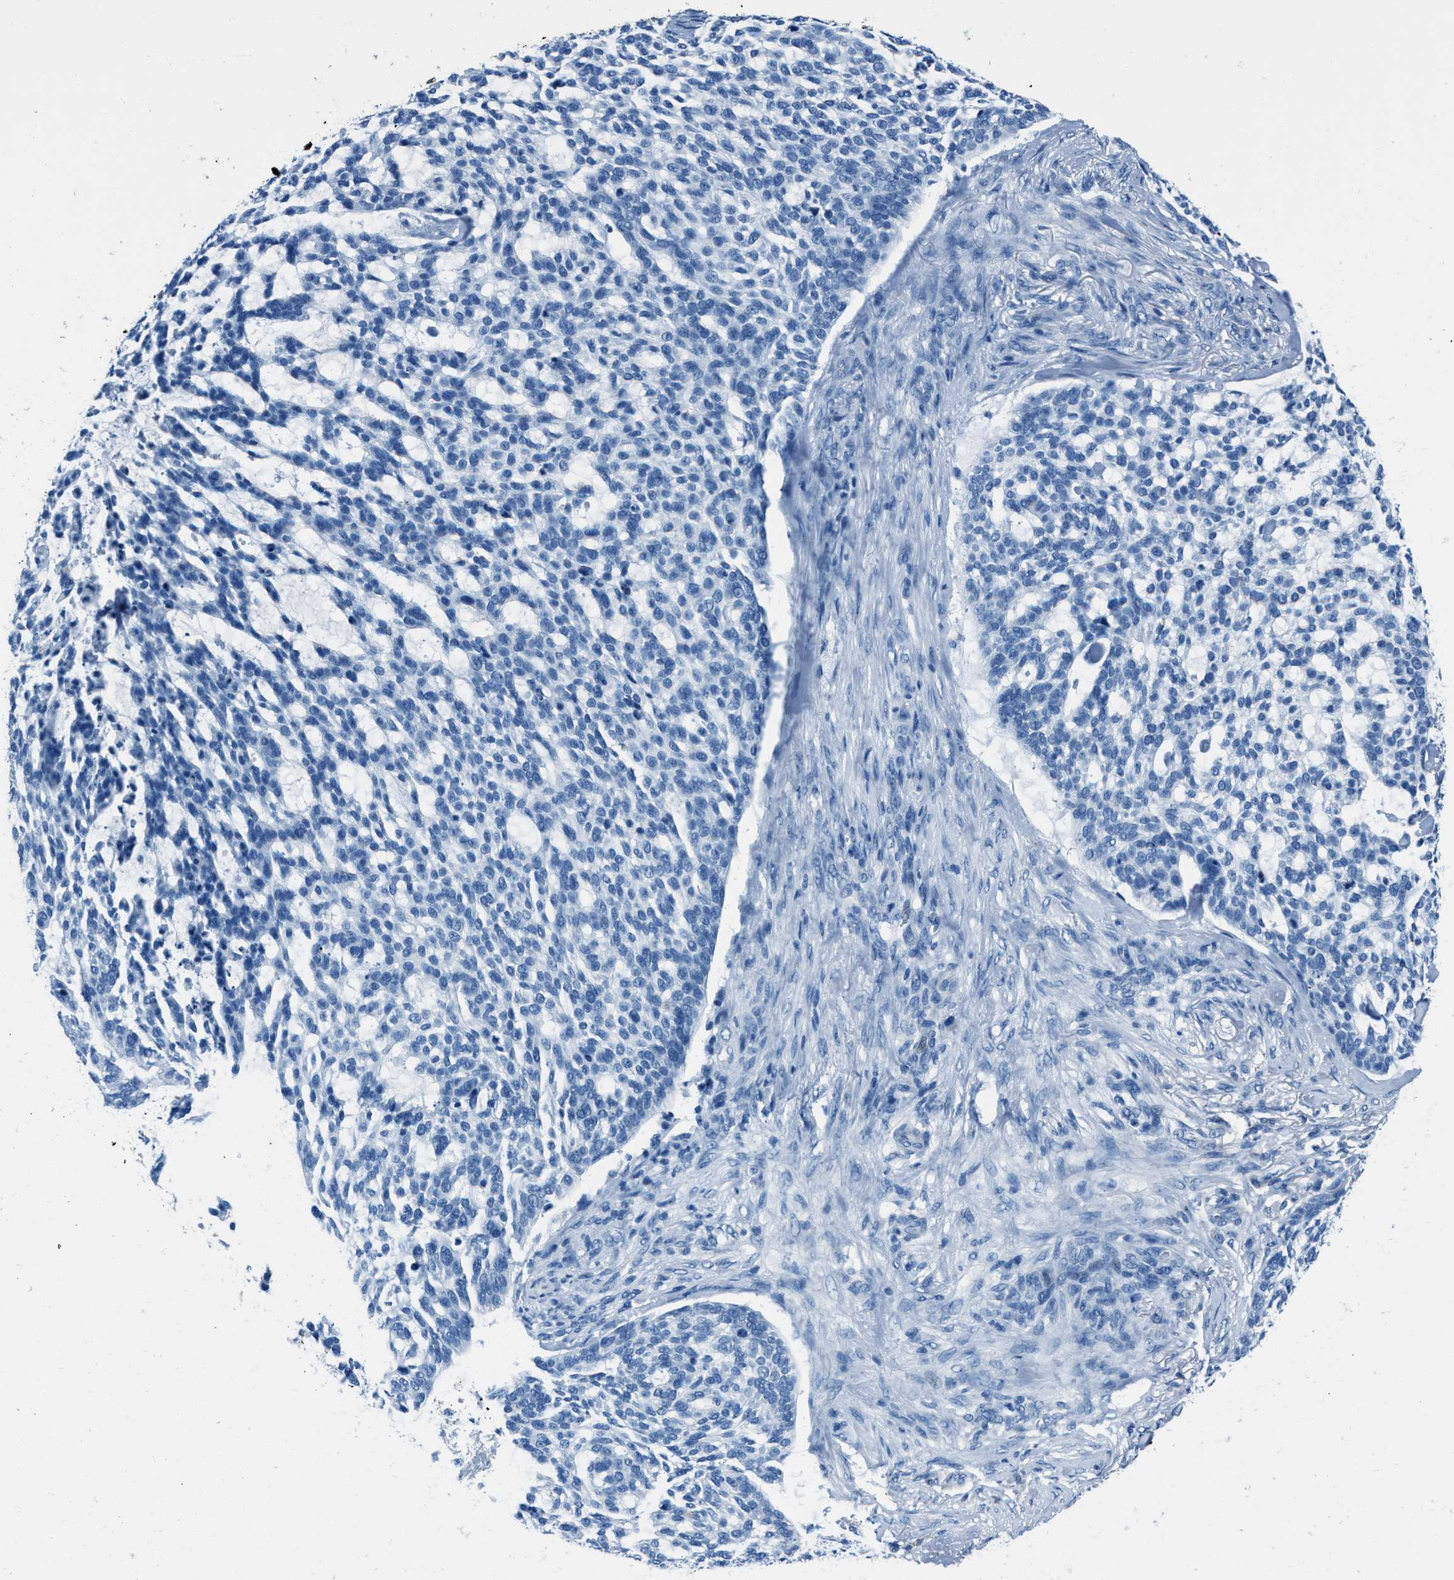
{"staining": {"intensity": "negative", "quantity": "none", "location": "none"}, "tissue": "skin cancer", "cell_type": "Tumor cells", "image_type": "cancer", "snomed": [{"axis": "morphology", "description": "Basal cell carcinoma"}, {"axis": "topography", "description": "Skin"}], "caption": "The micrograph shows no significant expression in tumor cells of skin cancer.", "gene": "AMACR", "patient": {"sex": "female", "age": 64}}